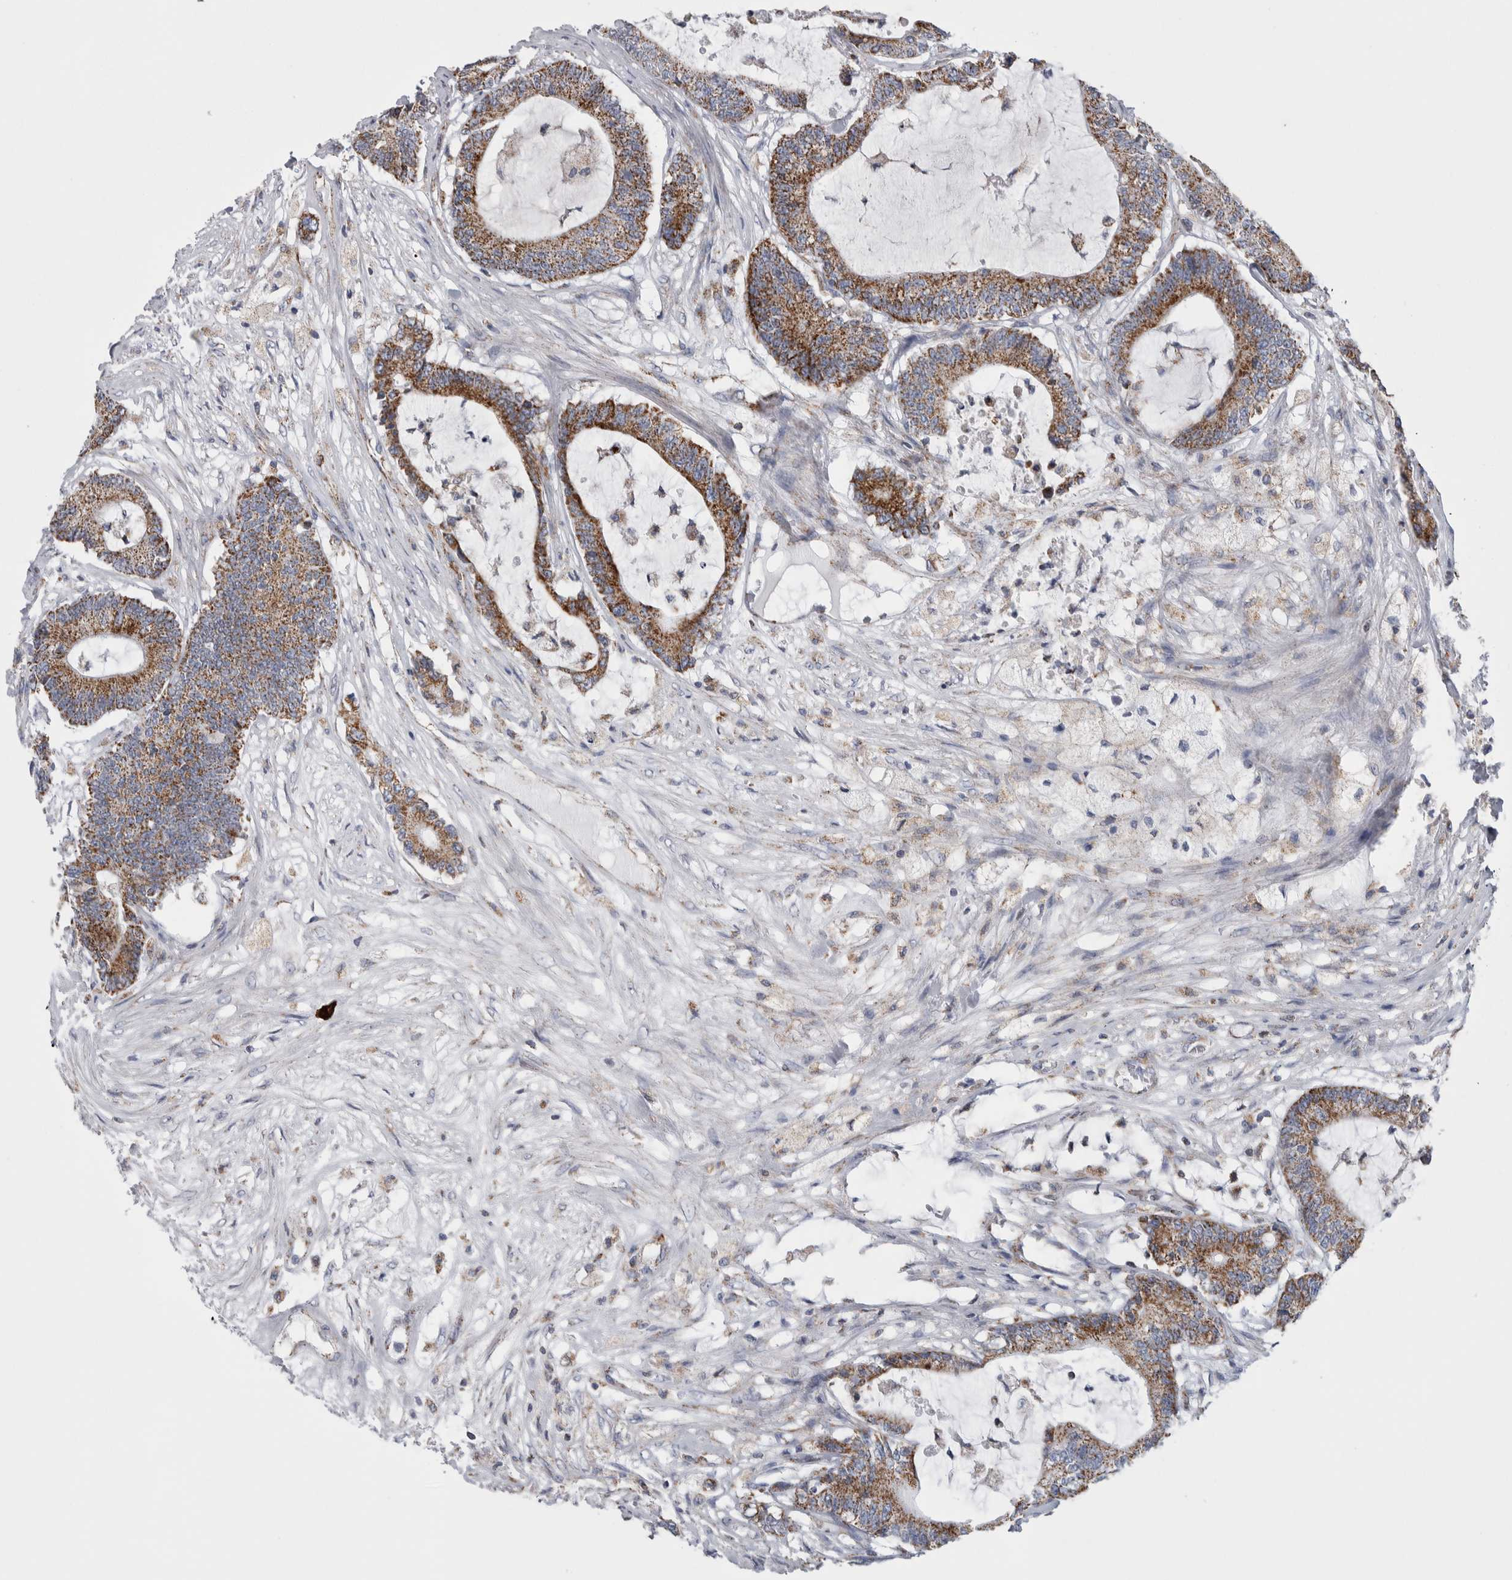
{"staining": {"intensity": "moderate", "quantity": ">75%", "location": "cytoplasmic/membranous"}, "tissue": "colorectal cancer", "cell_type": "Tumor cells", "image_type": "cancer", "snomed": [{"axis": "morphology", "description": "Adenocarcinoma, NOS"}, {"axis": "topography", "description": "Colon"}], "caption": "The photomicrograph displays a brown stain indicating the presence of a protein in the cytoplasmic/membranous of tumor cells in colorectal cancer.", "gene": "ETFA", "patient": {"sex": "female", "age": 84}}